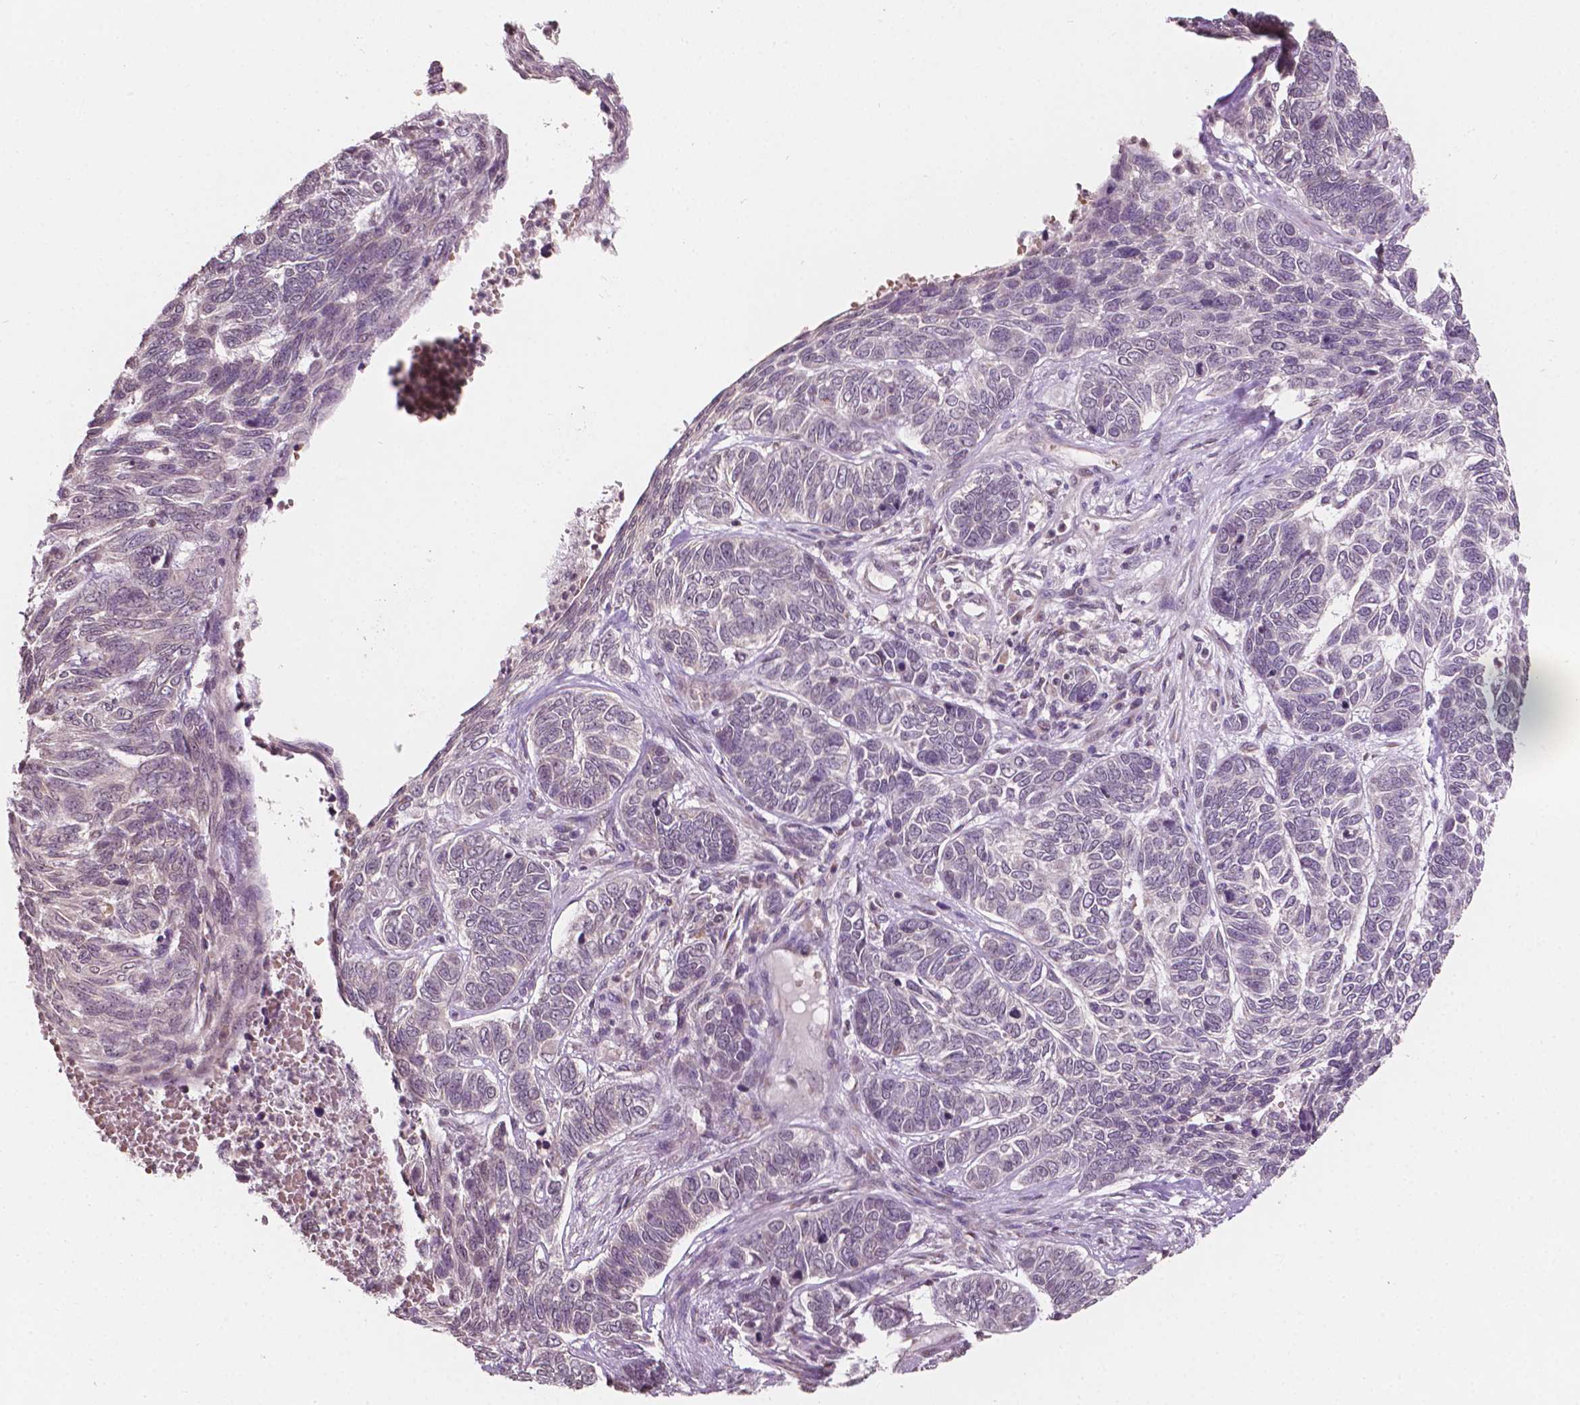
{"staining": {"intensity": "negative", "quantity": "none", "location": "none"}, "tissue": "skin cancer", "cell_type": "Tumor cells", "image_type": "cancer", "snomed": [{"axis": "morphology", "description": "Basal cell carcinoma"}, {"axis": "topography", "description": "Skin"}], "caption": "High magnification brightfield microscopy of skin basal cell carcinoma stained with DAB (3,3'-diaminobenzidine) (brown) and counterstained with hematoxylin (blue): tumor cells show no significant positivity. (Stains: DAB (3,3'-diaminobenzidine) IHC with hematoxylin counter stain, Microscopy: brightfield microscopy at high magnification).", "gene": "NOS1AP", "patient": {"sex": "female", "age": 65}}